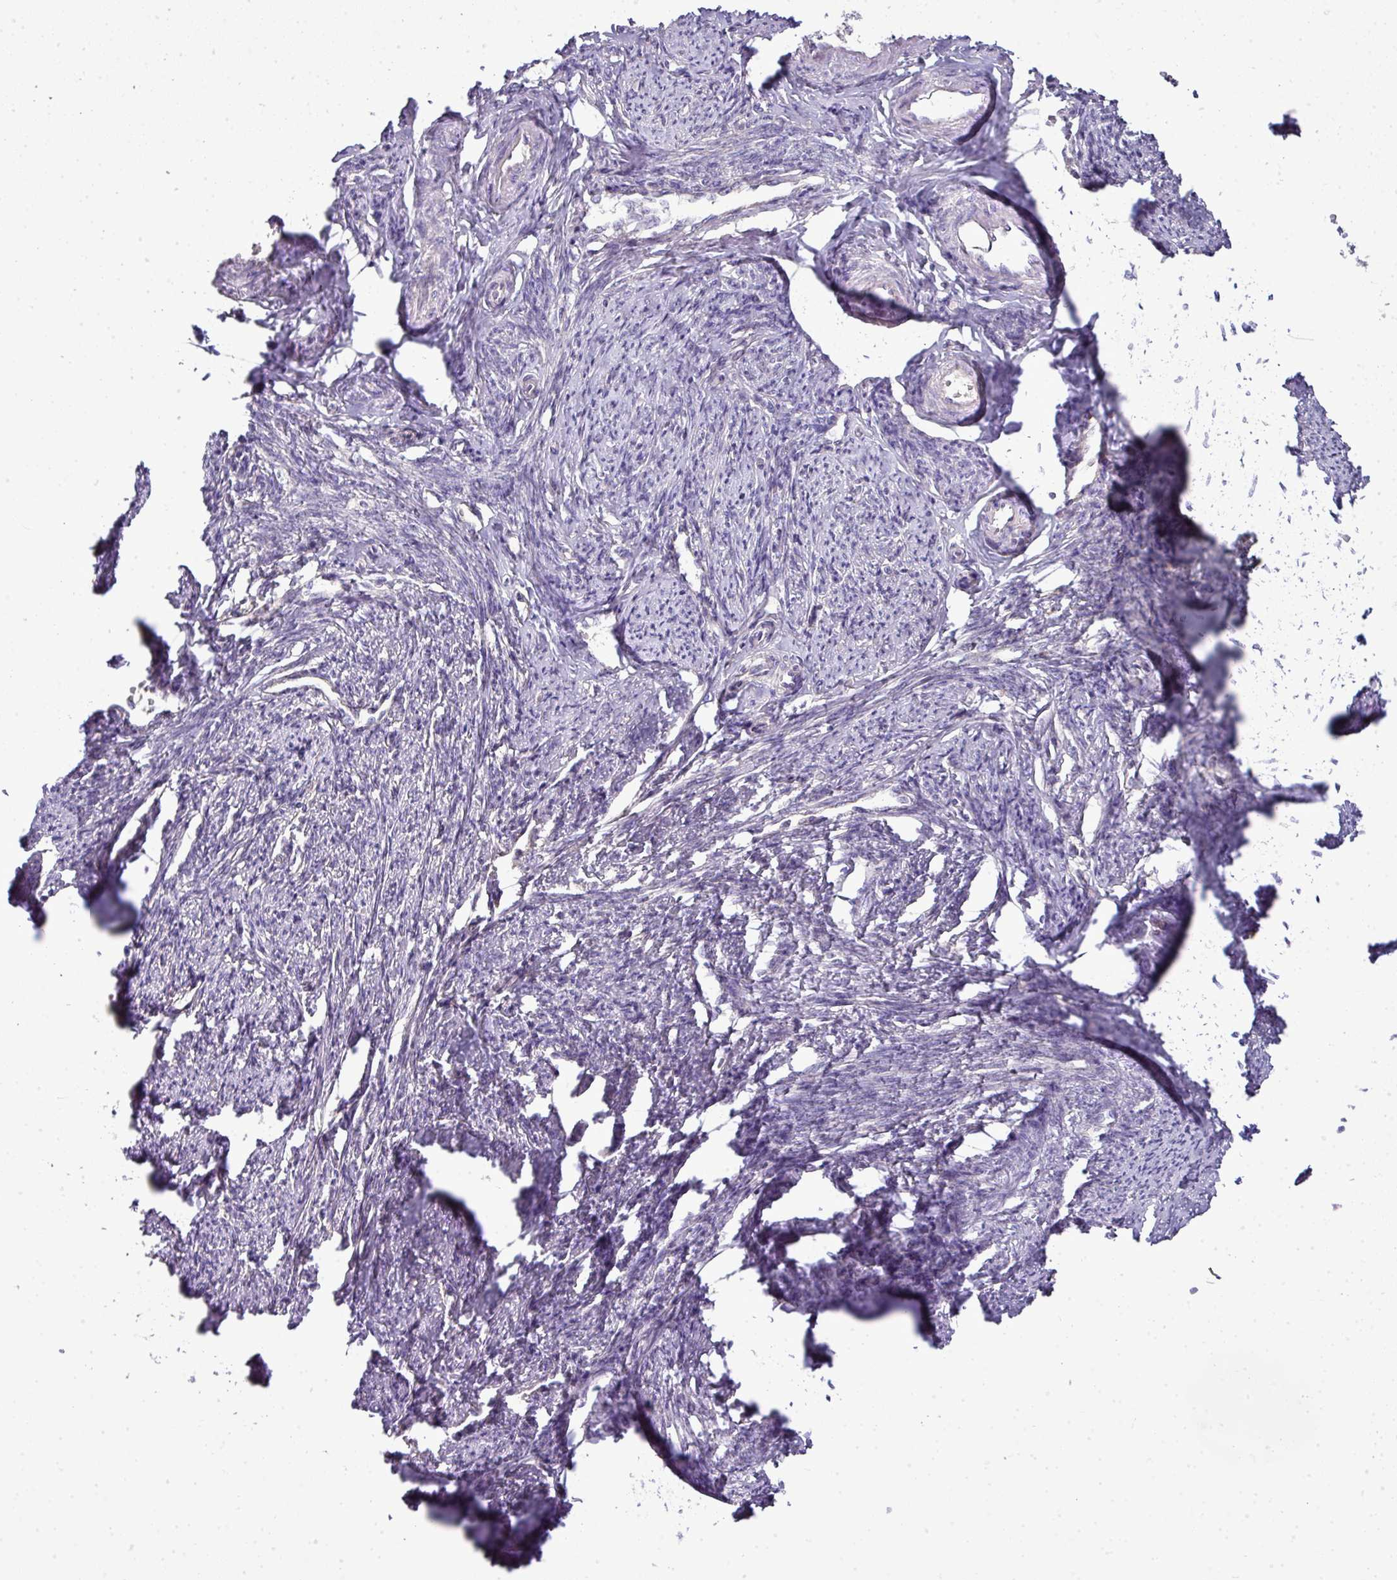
{"staining": {"intensity": "negative", "quantity": "none", "location": "none"}, "tissue": "smooth muscle", "cell_type": "Smooth muscle cells", "image_type": "normal", "snomed": [{"axis": "morphology", "description": "Normal tissue, NOS"}, {"axis": "topography", "description": "Smooth muscle"}, {"axis": "topography", "description": "Uterus"}], "caption": "The micrograph demonstrates no staining of smooth muscle cells in unremarkable smooth muscle. (DAB immunohistochemistry with hematoxylin counter stain).", "gene": "STAT5A", "patient": {"sex": "female", "age": 59}}